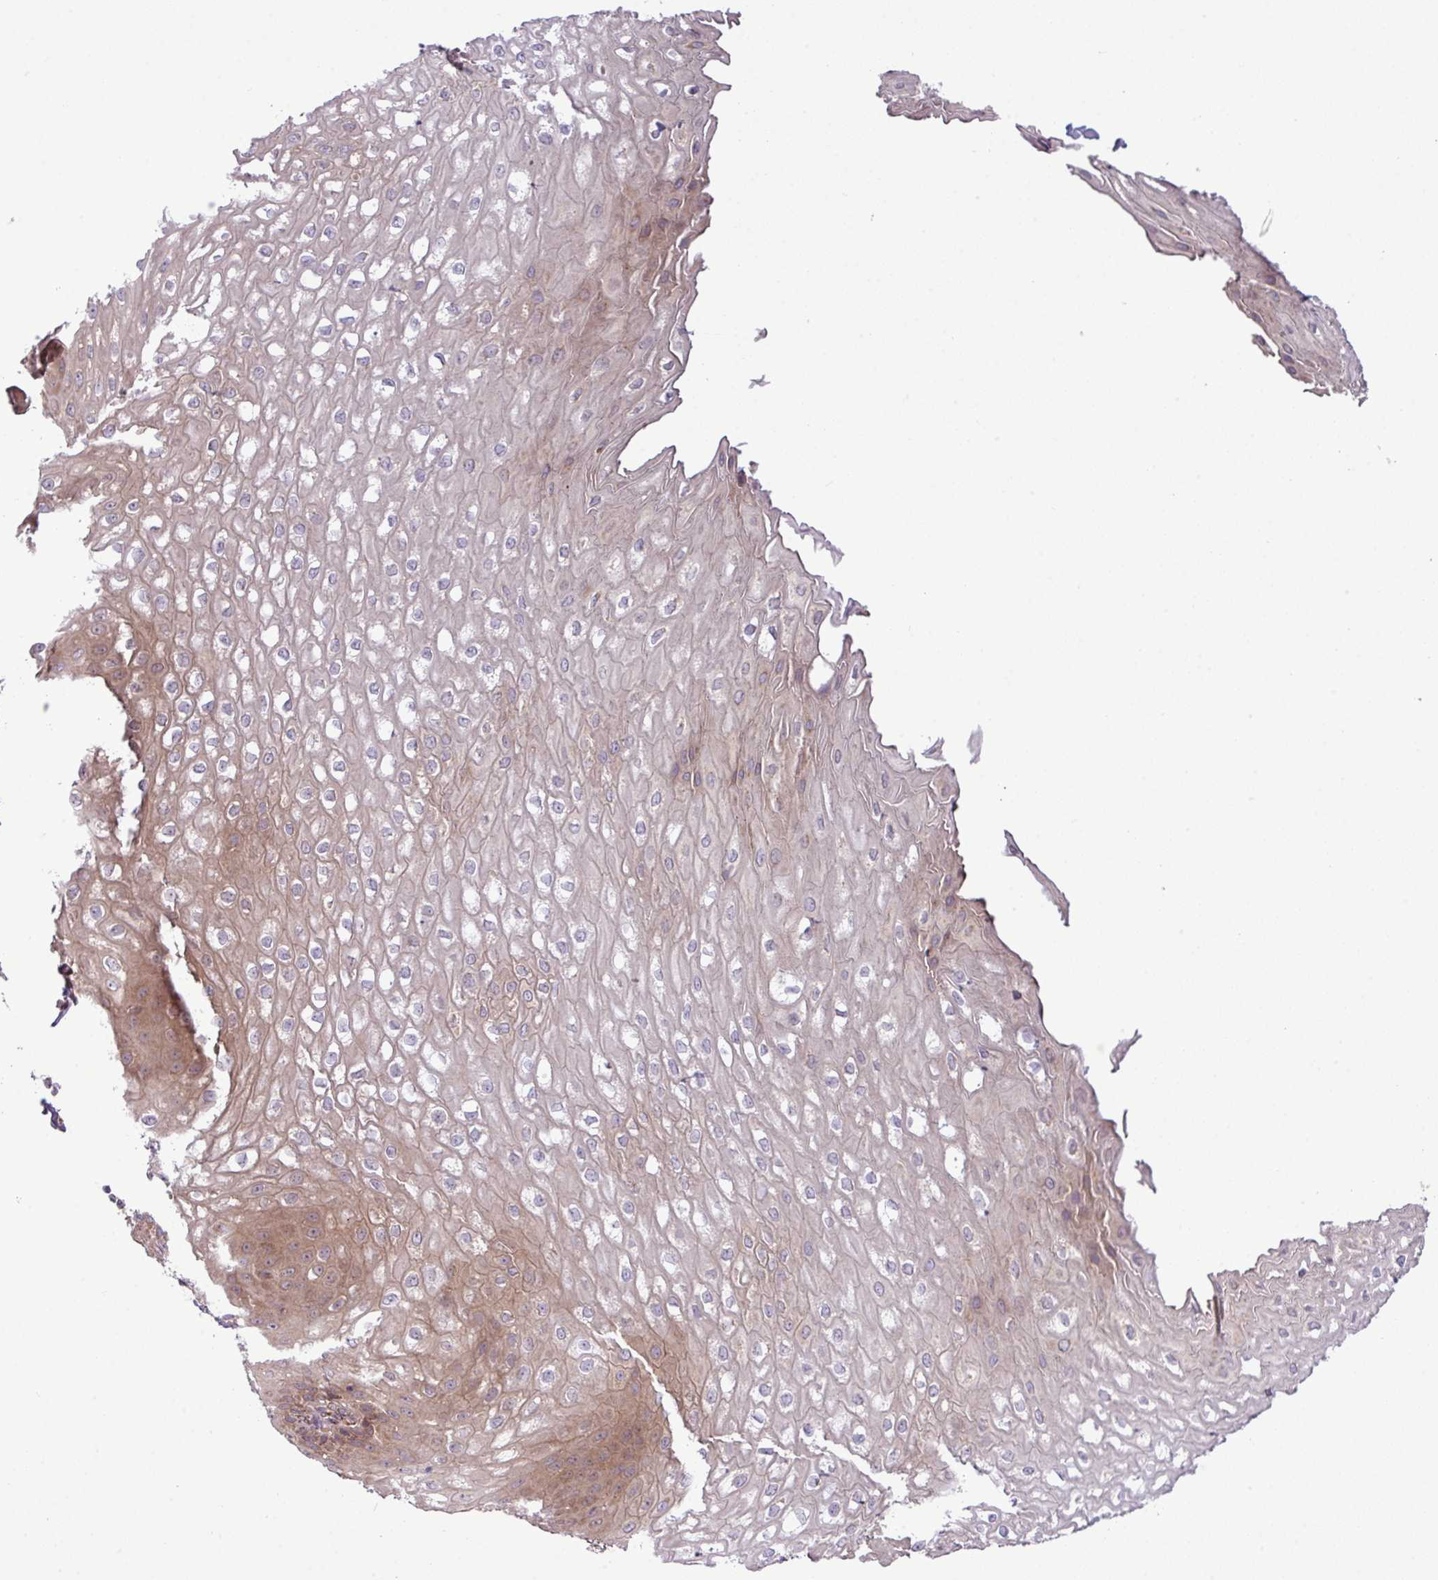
{"staining": {"intensity": "moderate", "quantity": "25%-75%", "location": "cytoplasmic/membranous"}, "tissue": "esophagus", "cell_type": "Squamous epithelial cells", "image_type": "normal", "snomed": [{"axis": "morphology", "description": "Normal tissue, NOS"}, {"axis": "topography", "description": "Esophagus"}], "caption": "IHC image of benign esophagus: human esophagus stained using IHC exhibits medium levels of moderate protein expression localized specifically in the cytoplasmic/membranous of squamous epithelial cells, appearing as a cytoplasmic/membranous brown color.", "gene": "FAM222B", "patient": {"sex": "male", "age": 67}}